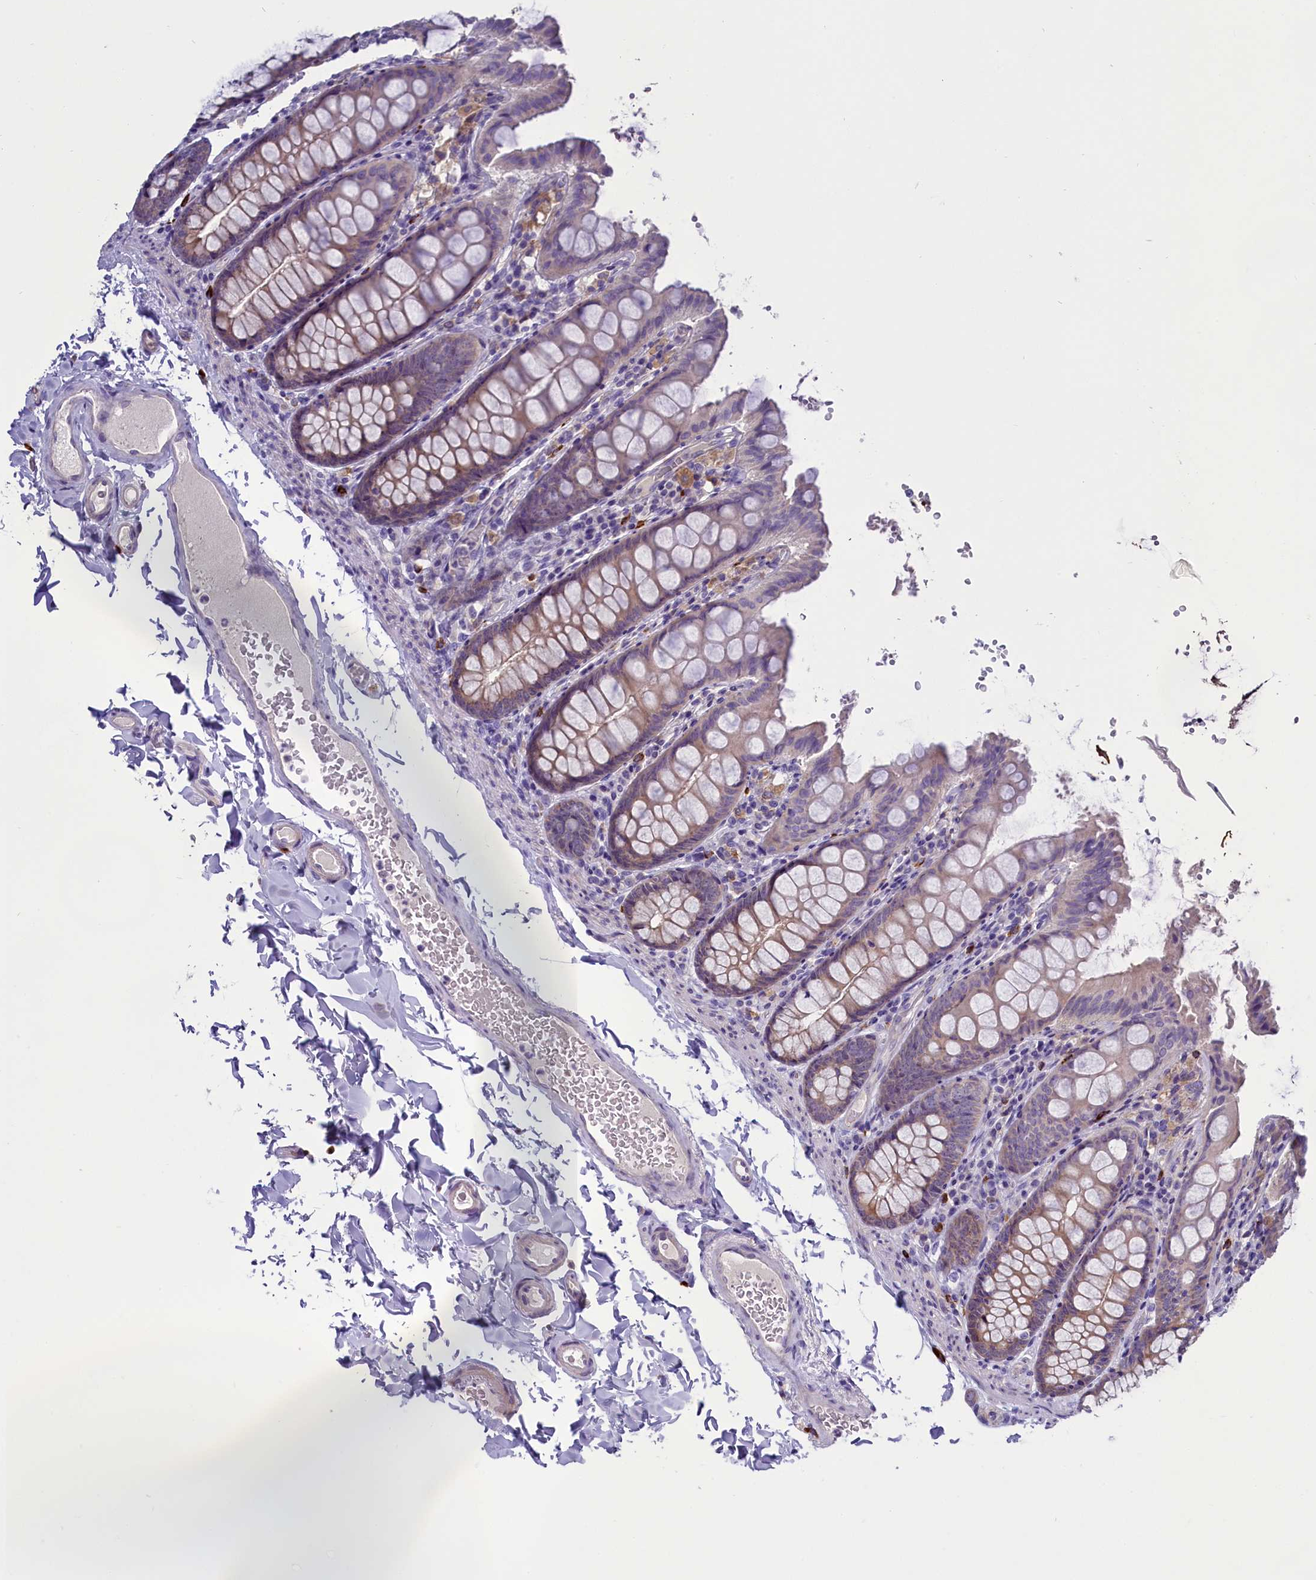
{"staining": {"intensity": "negative", "quantity": "none", "location": "none"}, "tissue": "colon", "cell_type": "Endothelial cells", "image_type": "normal", "snomed": [{"axis": "morphology", "description": "Normal tissue, NOS"}, {"axis": "topography", "description": "Colon"}], "caption": "Immunohistochemical staining of normal colon demonstrates no significant positivity in endothelial cells. (Brightfield microscopy of DAB immunohistochemistry (IHC) at high magnification).", "gene": "ENPP6", "patient": {"sex": "female", "age": 61}}